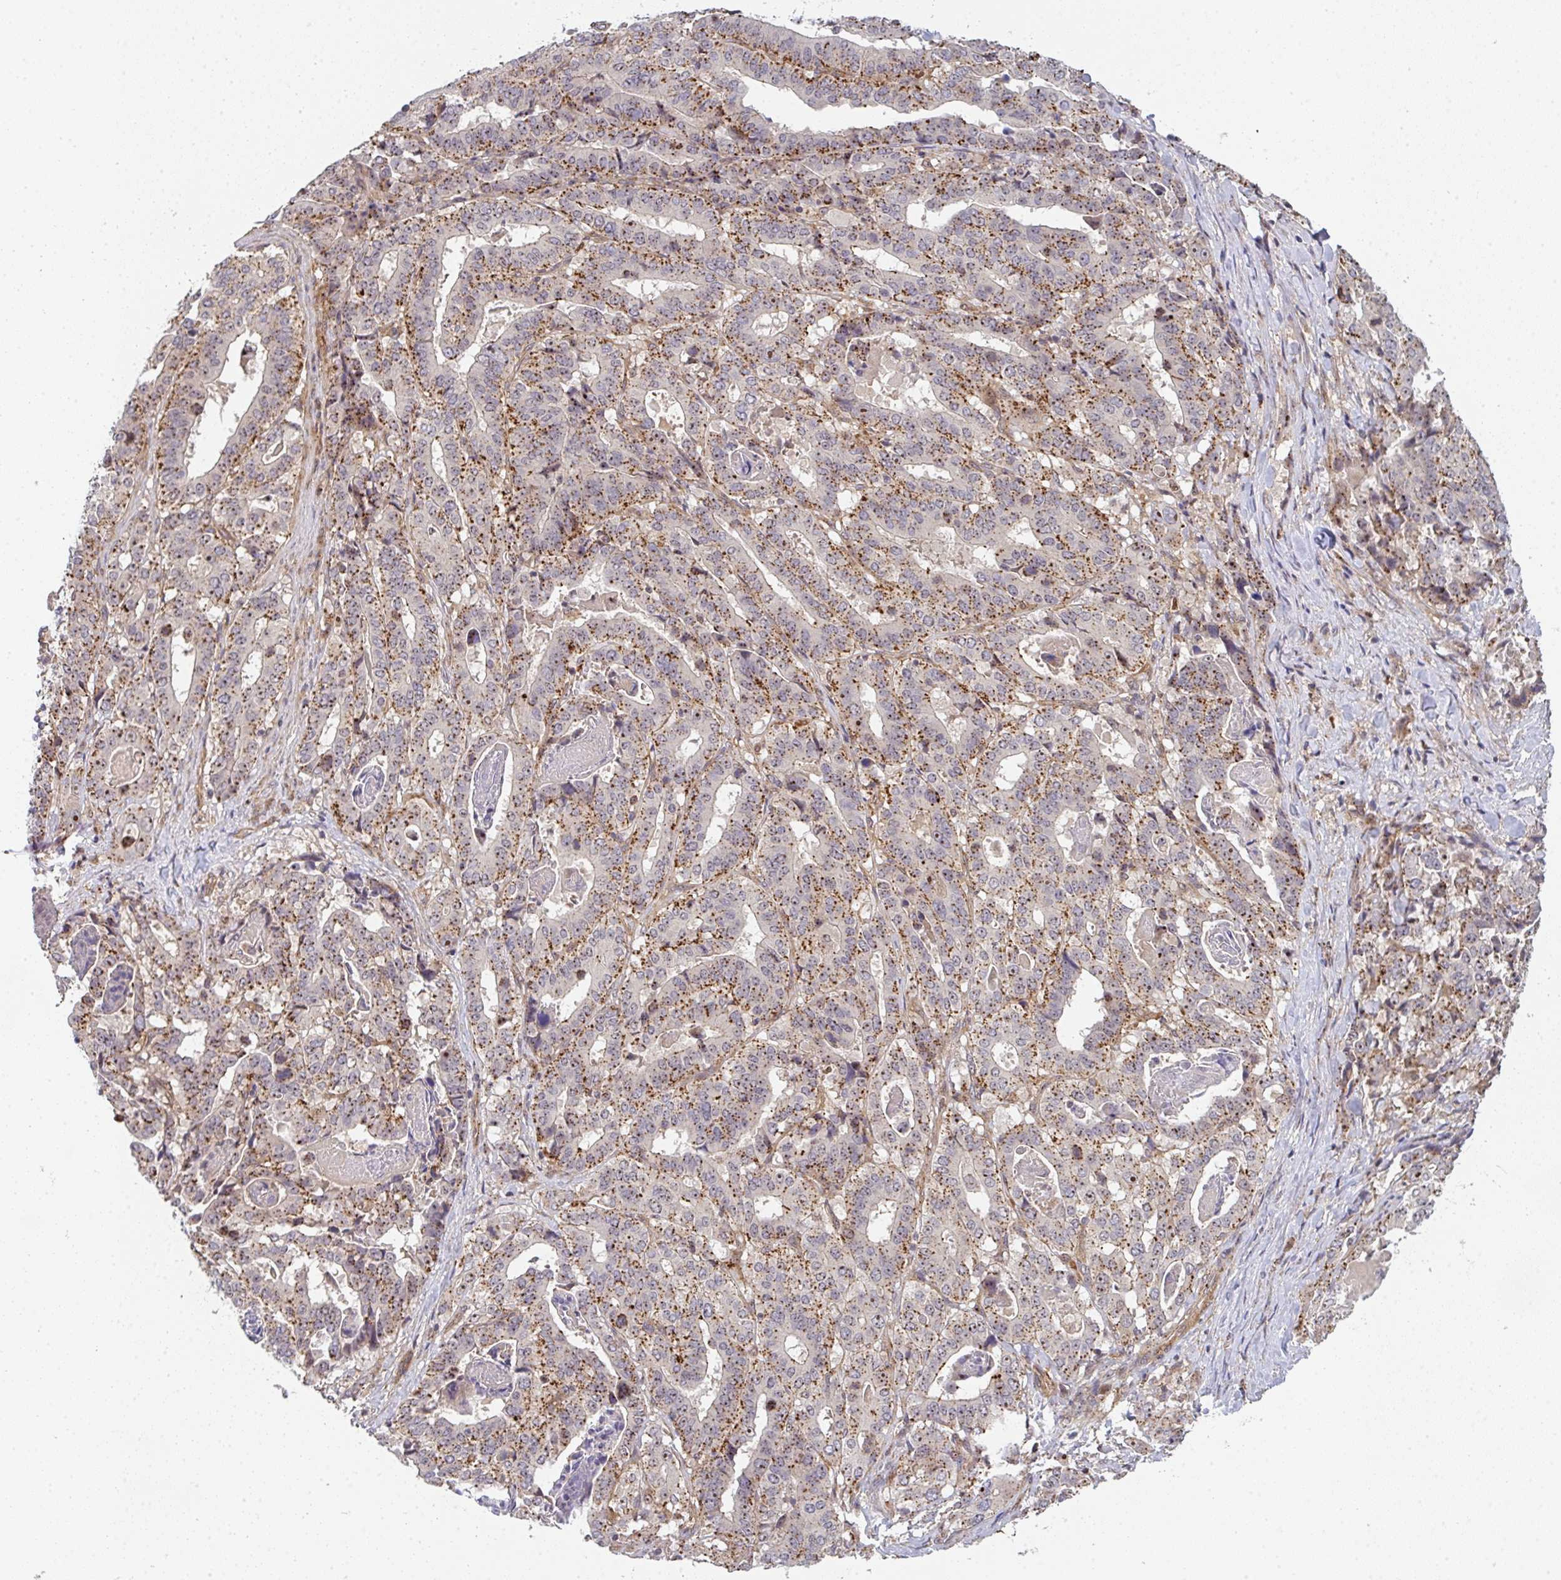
{"staining": {"intensity": "moderate", "quantity": "25%-75%", "location": "cytoplasmic/membranous"}, "tissue": "stomach cancer", "cell_type": "Tumor cells", "image_type": "cancer", "snomed": [{"axis": "morphology", "description": "Adenocarcinoma, NOS"}, {"axis": "topography", "description": "Stomach"}], "caption": "Immunohistochemical staining of stomach cancer (adenocarcinoma) reveals medium levels of moderate cytoplasmic/membranous staining in approximately 25%-75% of tumor cells.", "gene": "SIMC1", "patient": {"sex": "male", "age": 48}}